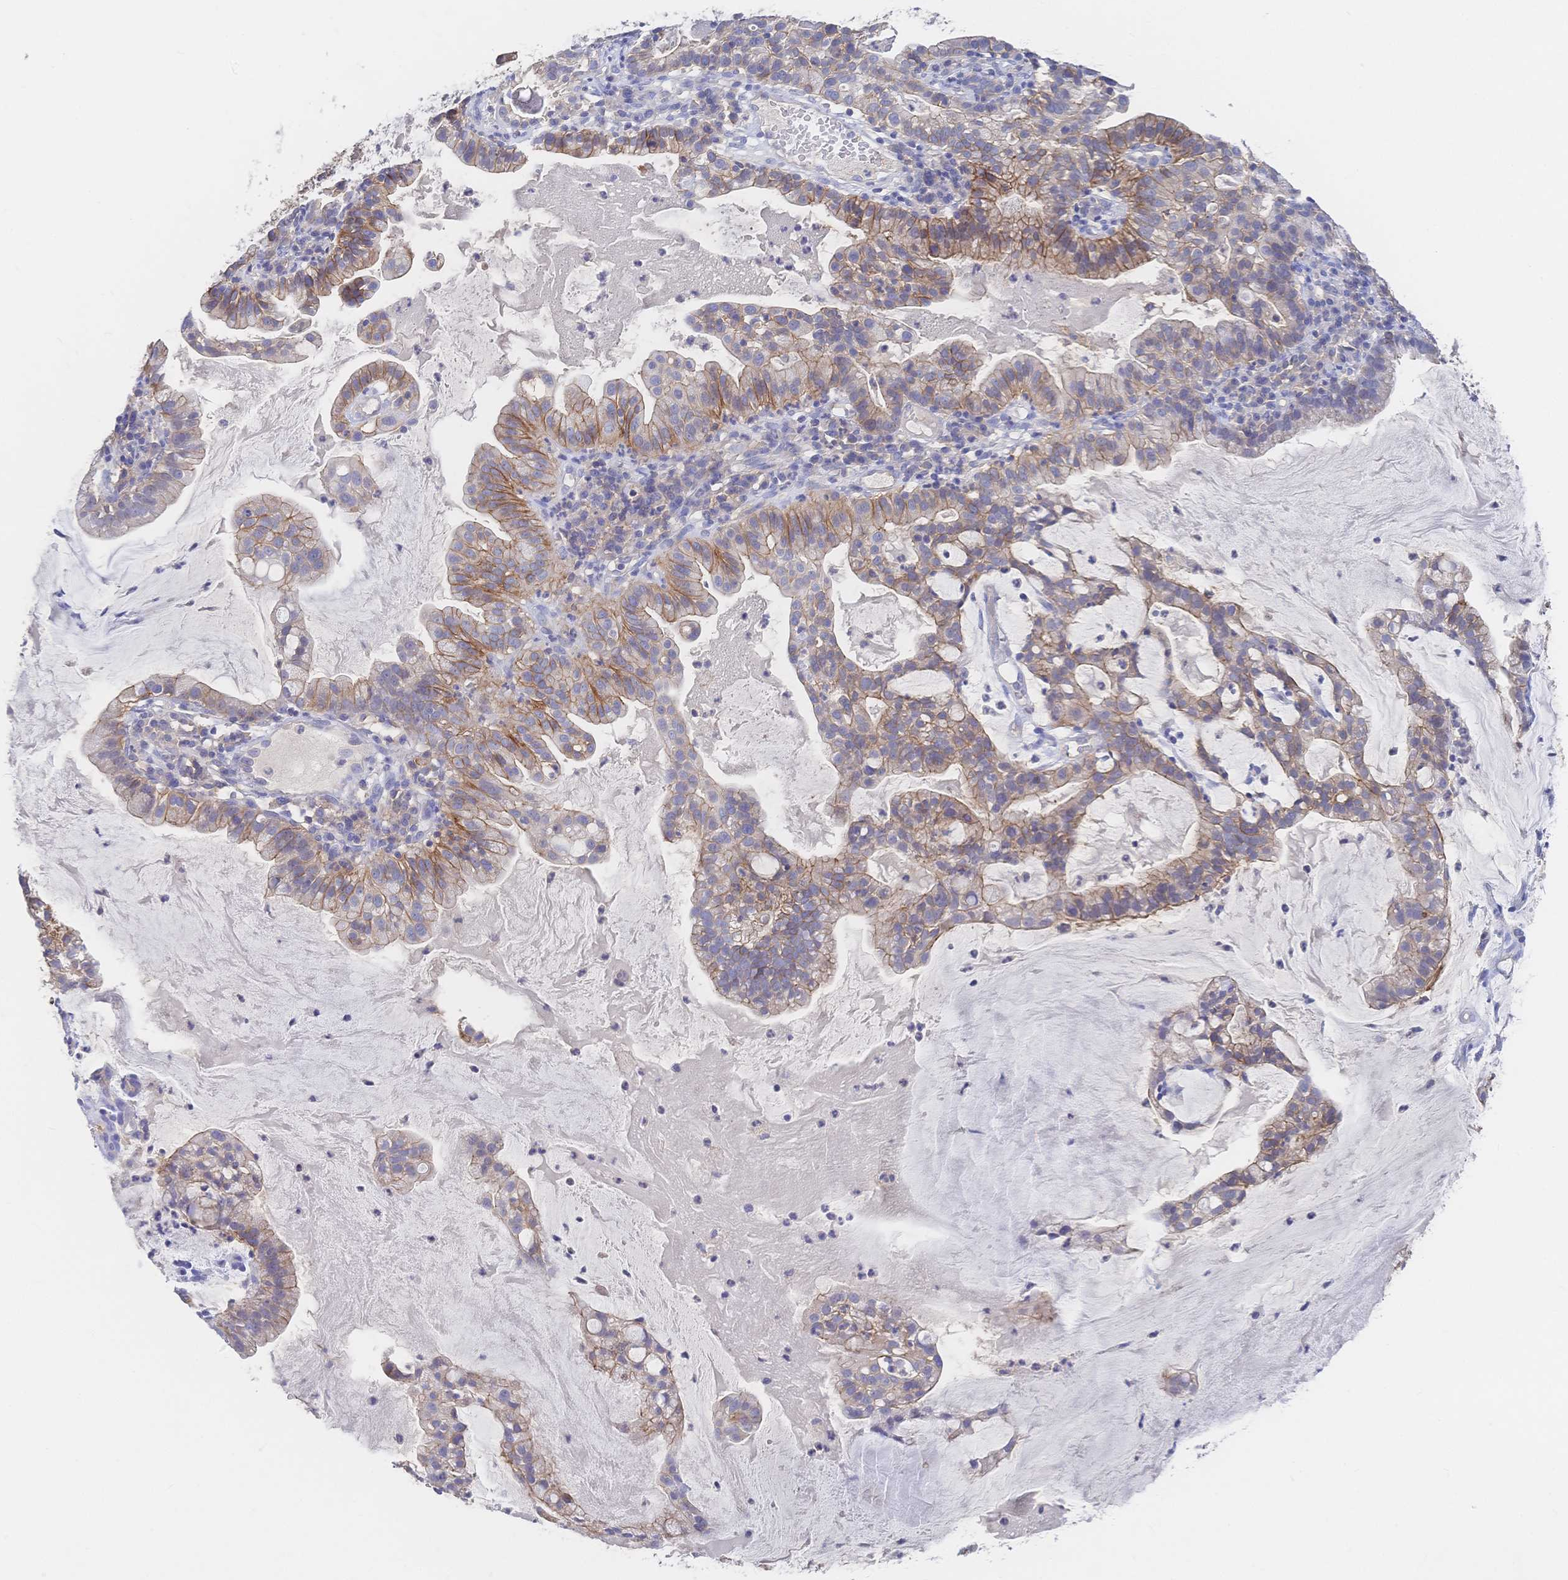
{"staining": {"intensity": "moderate", "quantity": "25%-75%", "location": "cytoplasmic/membranous"}, "tissue": "cervical cancer", "cell_type": "Tumor cells", "image_type": "cancer", "snomed": [{"axis": "morphology", "description": "Adenocarcinoma, NOS"}, {"axis": "topography", "description": "Cervix"}], "caption": "This image demonstrates IHC staining of adenocarcinoma (cervical), with medium moderate cytoplasmic/membranous positivity in about 25%-75% of tumor cells.", "gene": "F11R", "patient": {"sex": "female", "age": 41}}